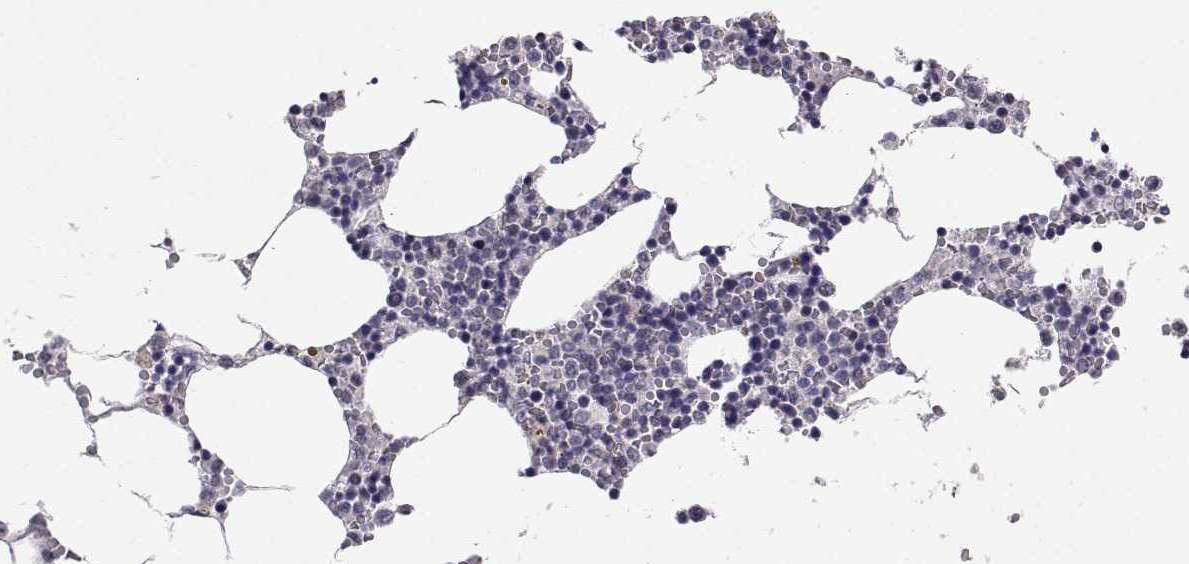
{"staining": {"intensity": "negative", "quantity": "none", "location": "none"}, "tissue": "bone marrow", "cell_type": "Hematopoietic cells", "image_type": "normal", "snomed": [{"axis": "morphology", "description": "Normal tissue, NOS"}, {"axis": "topography", "description": "Bone marrow"}], "caption": "Hematopoietic cells show no significant protein staining in normal bone marrow. (DAB (3,3'-diaminobenzidine) immunohistochemistry visualized using brightfield microscopy, high magnification).", "gene": "SLC6A3", "patient": {"sex": "female", "age": 64}}